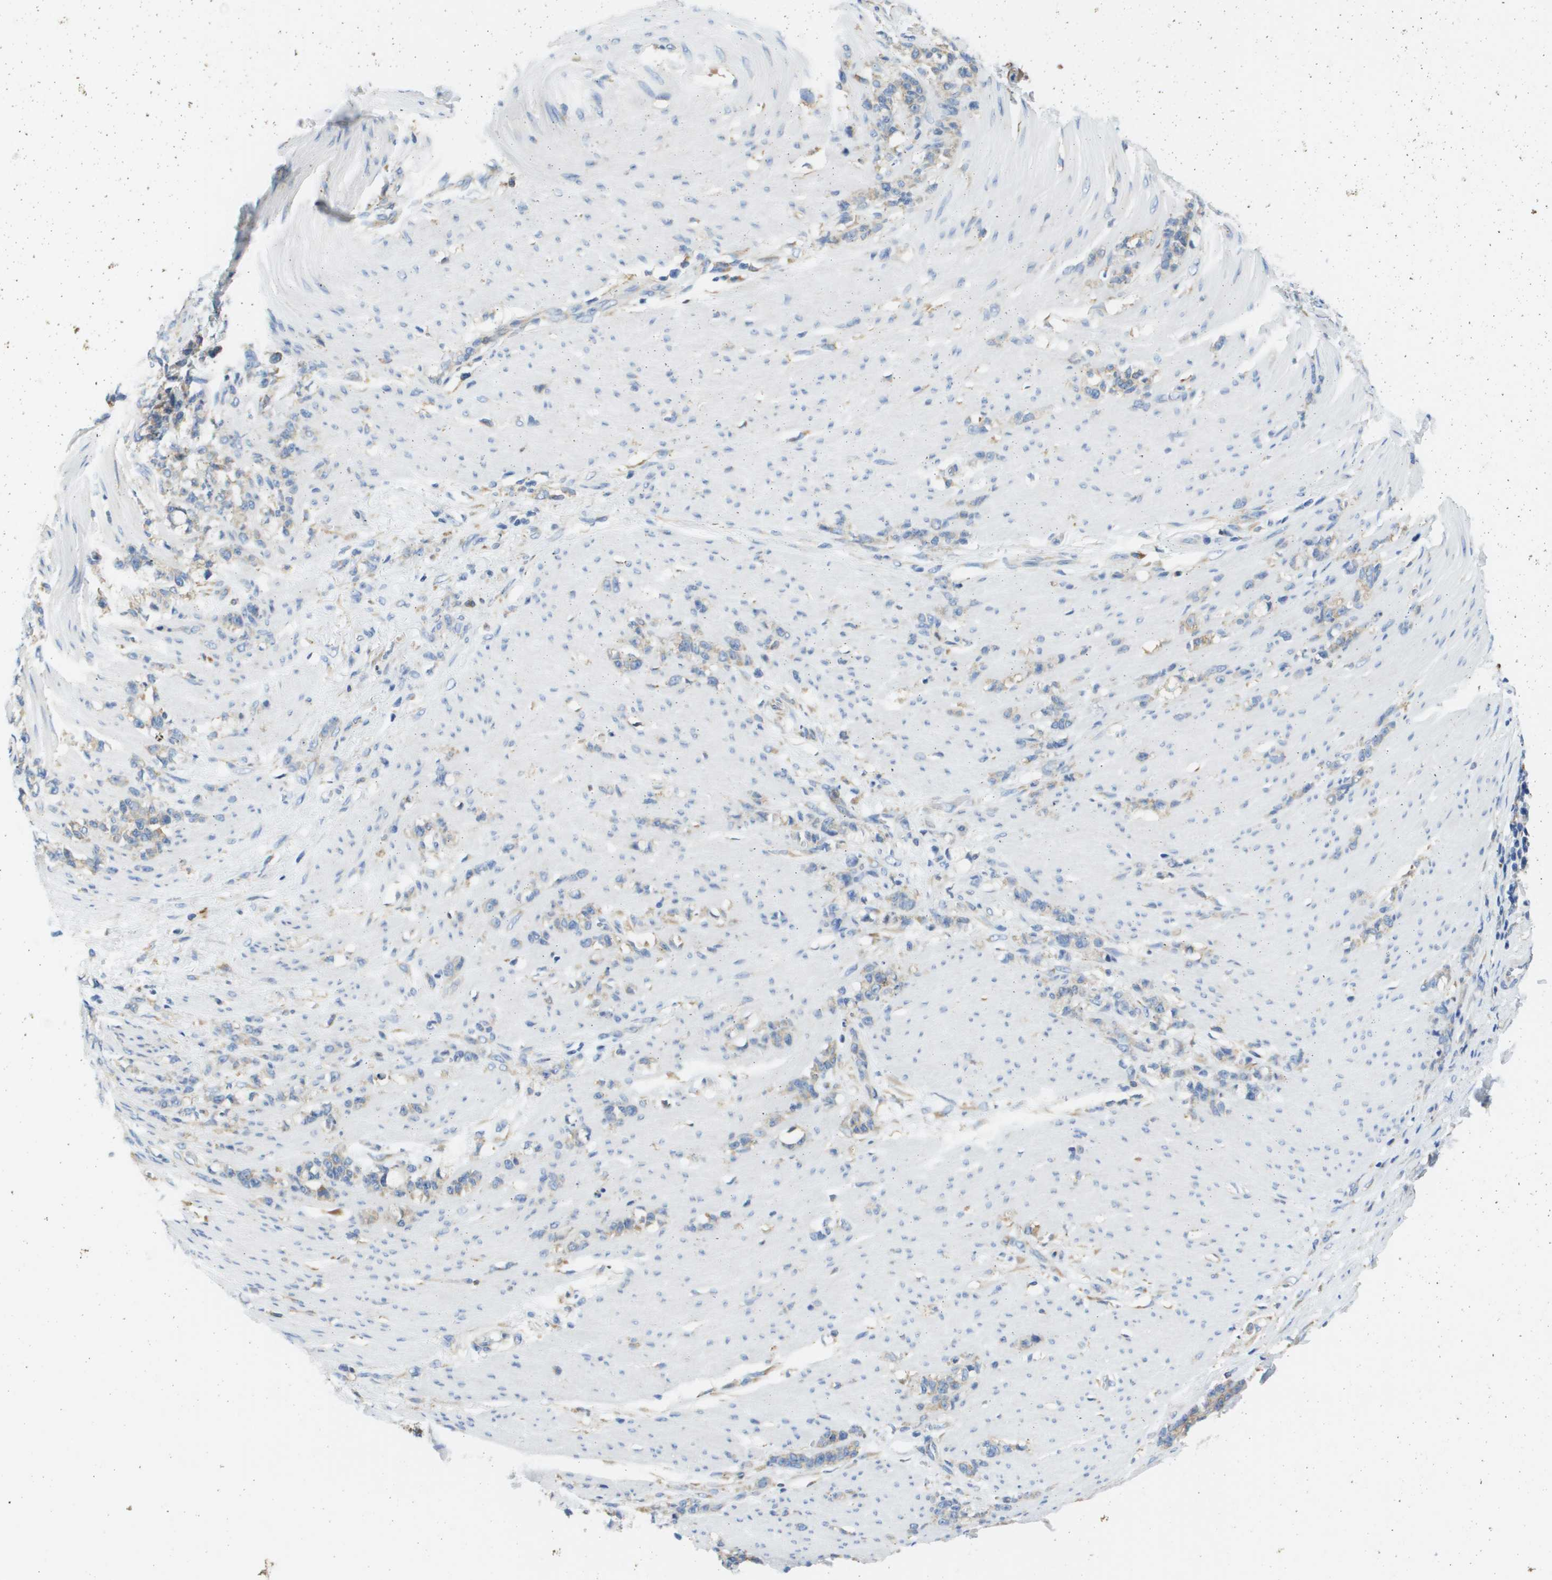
{"staining": {"intensity": "weak", "quantity": "25%-75%", "location": "cytoplasmic/membranous"}, "tissue": "stomach cancer", "cell_type": "Tumor cells", "image_type": "cancer", "snomed": [{"axis": "morphology", "description": "Adenocarcinoma, NOS"}, {"axis": "topography", "description": "Stomach, lower"}], "caption": "This histopathology image demonstrates IHC staining of human adenocarcinoma (stomach), with low weak cytoplasmic/membranous positivity in about 25%-75% of tumor cells.", "gene": "SDR42E1", "patient": {"sex": "male", "age": 88}}